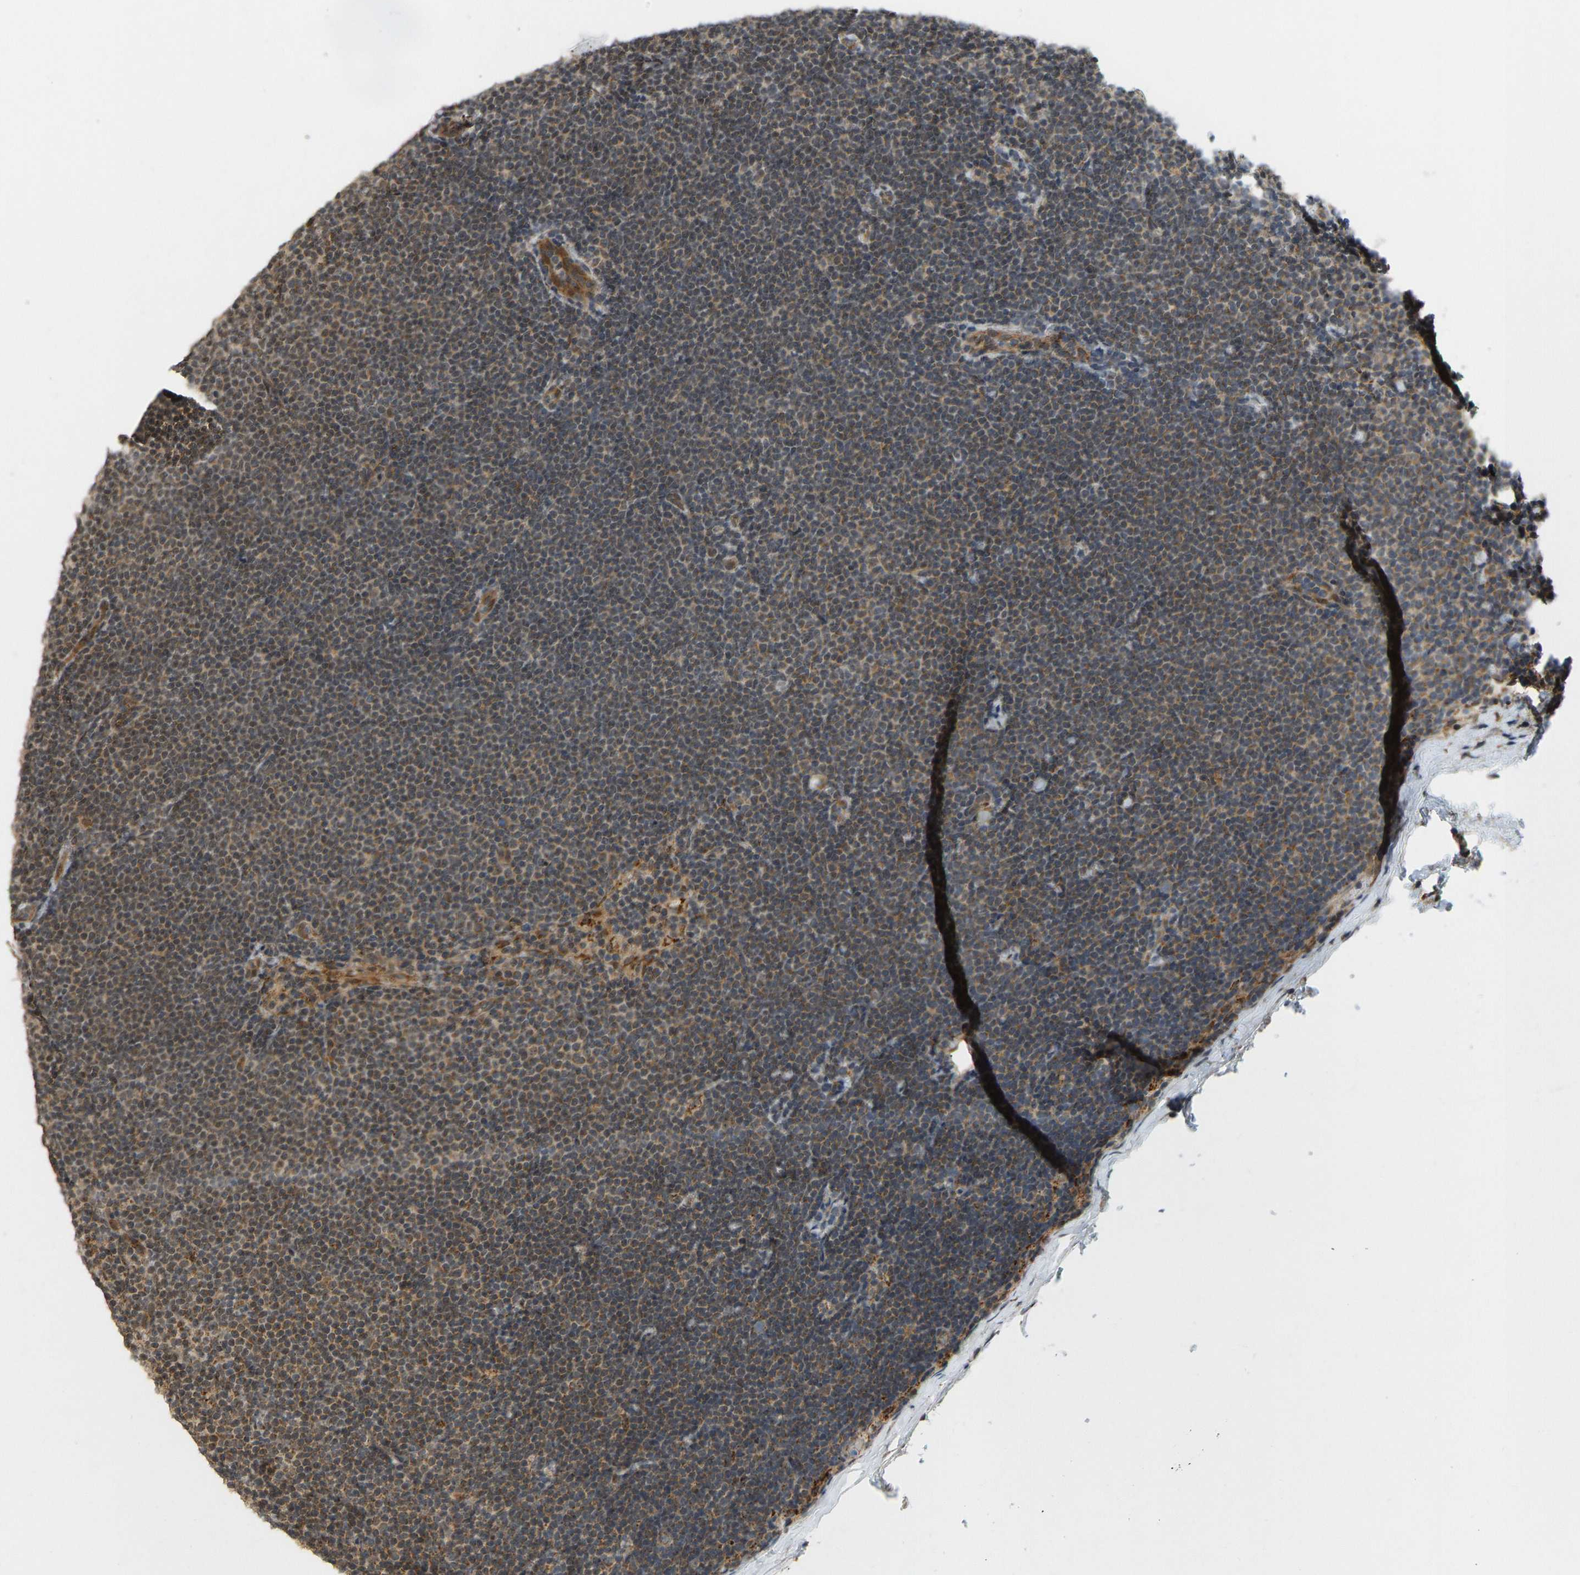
{"staining": {"intensity": "moderate", "quantity": ">75%", "location": "cytoplasmic/membranous"}, "tissue": "lymphoma", "cell_type": "Tumor cells", "image_type": "cancer", "snomed": [{"axis": "morphology", "description": "Malignant lymphoma, non-Hodgkin's type, Low grade"}, {"axis": "topography", "description": "Lymph node"}], "caption": "Lymphoma stained for a protein (brown) reveals moderate cytoplasmic/membranous positive staining in approximately >75% of tumor cells.", "gene": "ACADS", "patient": {"sex": "female", "age": 53}}